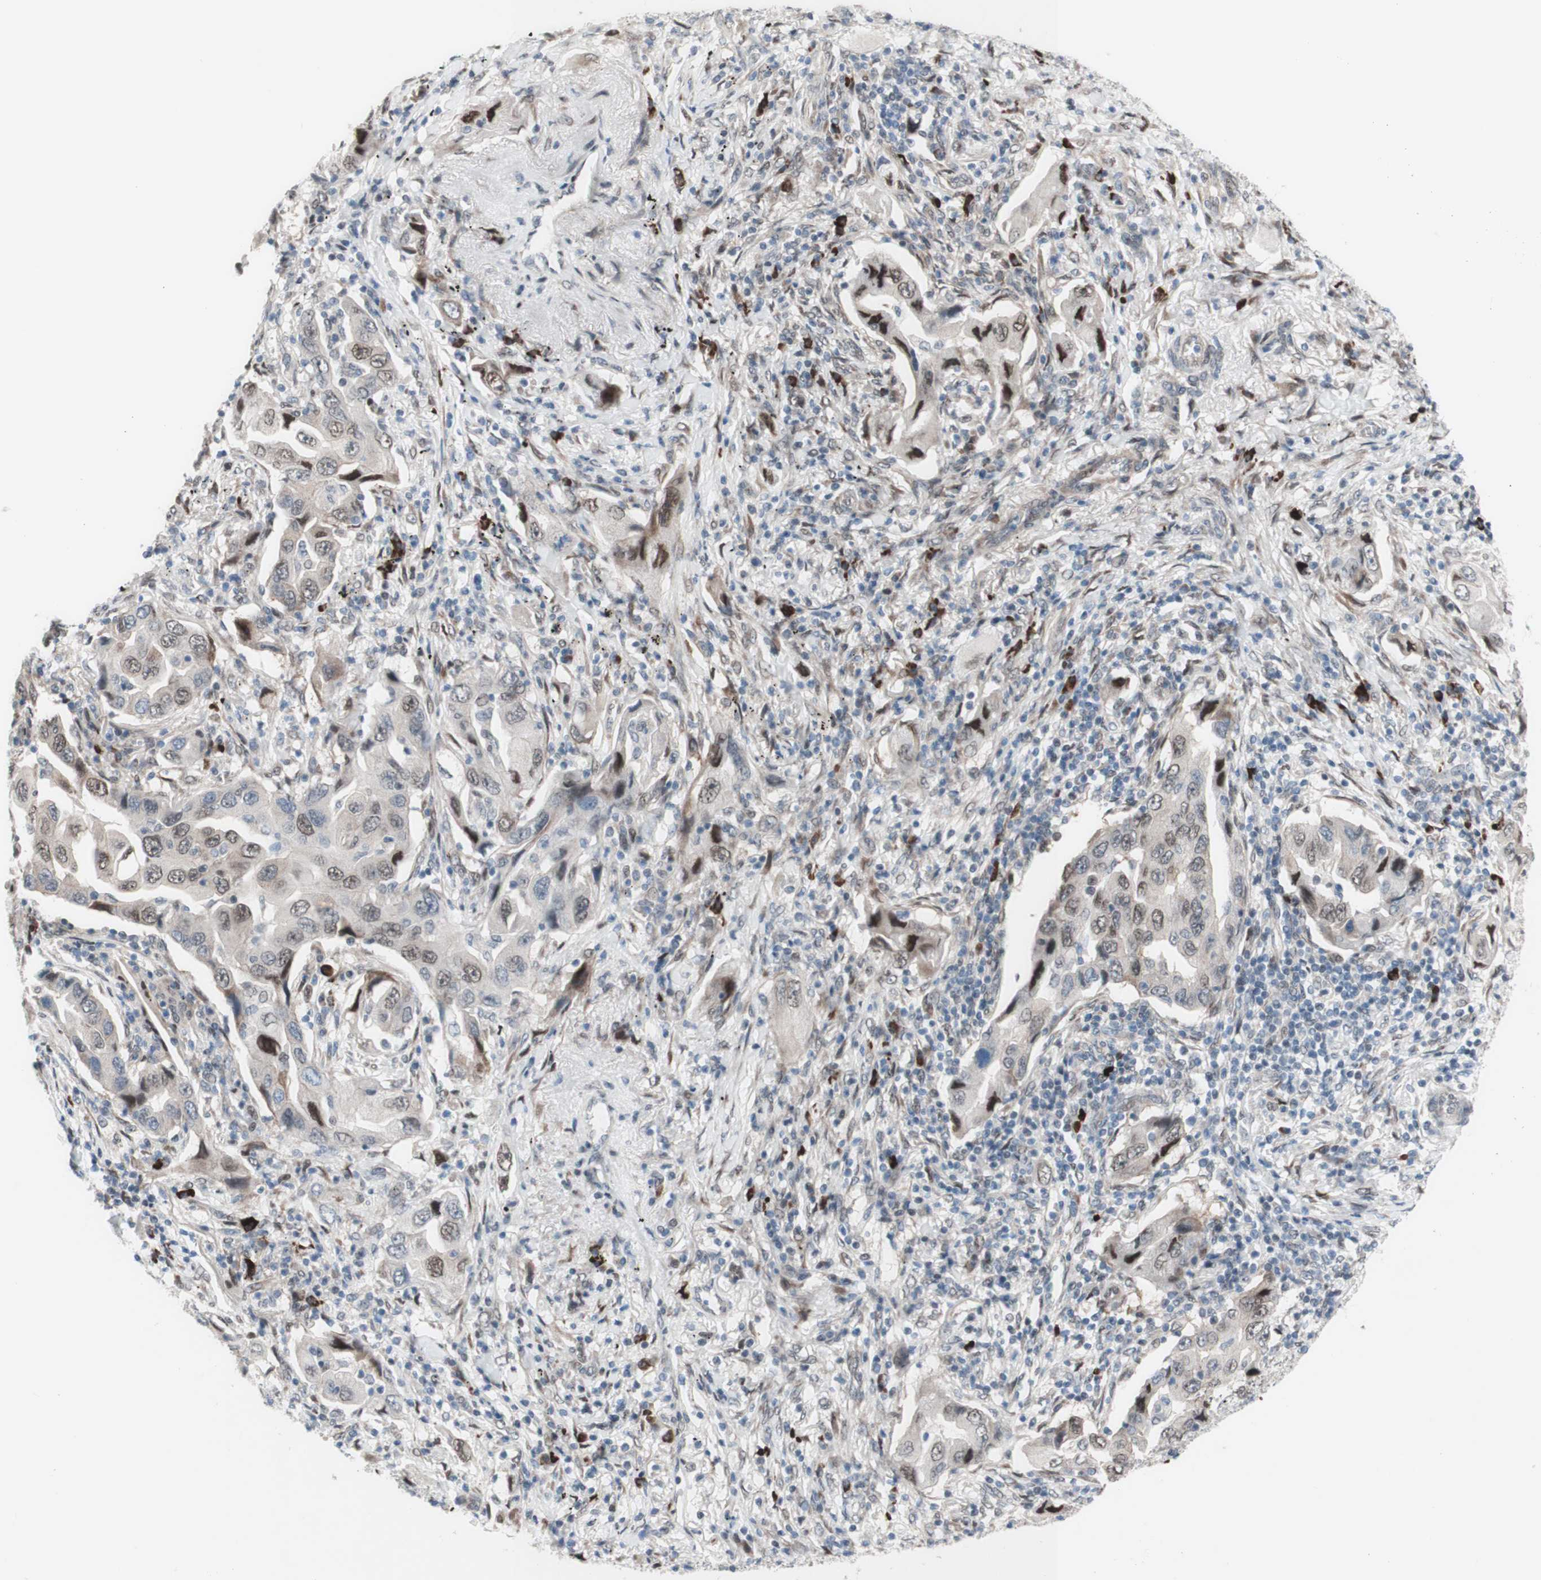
{"staining": {"intensity": "weak", "quantity": "25%-75%", "location": "nuclear"}, "tissue": "lung cancer", "cell_type": "Tumor cells", "image_type": "cancer", "snomed": [{"axis": "morphology", "description": "Adenocarcinoma, NOS"}, {"axis": "topography", "description": "Lung"}], "caption": "This histopathology image reveals IHC staining of human lung adenocarcinoma, with low weak nuclear expression in about 25%-75% of tumor cells.", "gene": "PHTF2", "patient": {"sex": "female", "age": 65}}